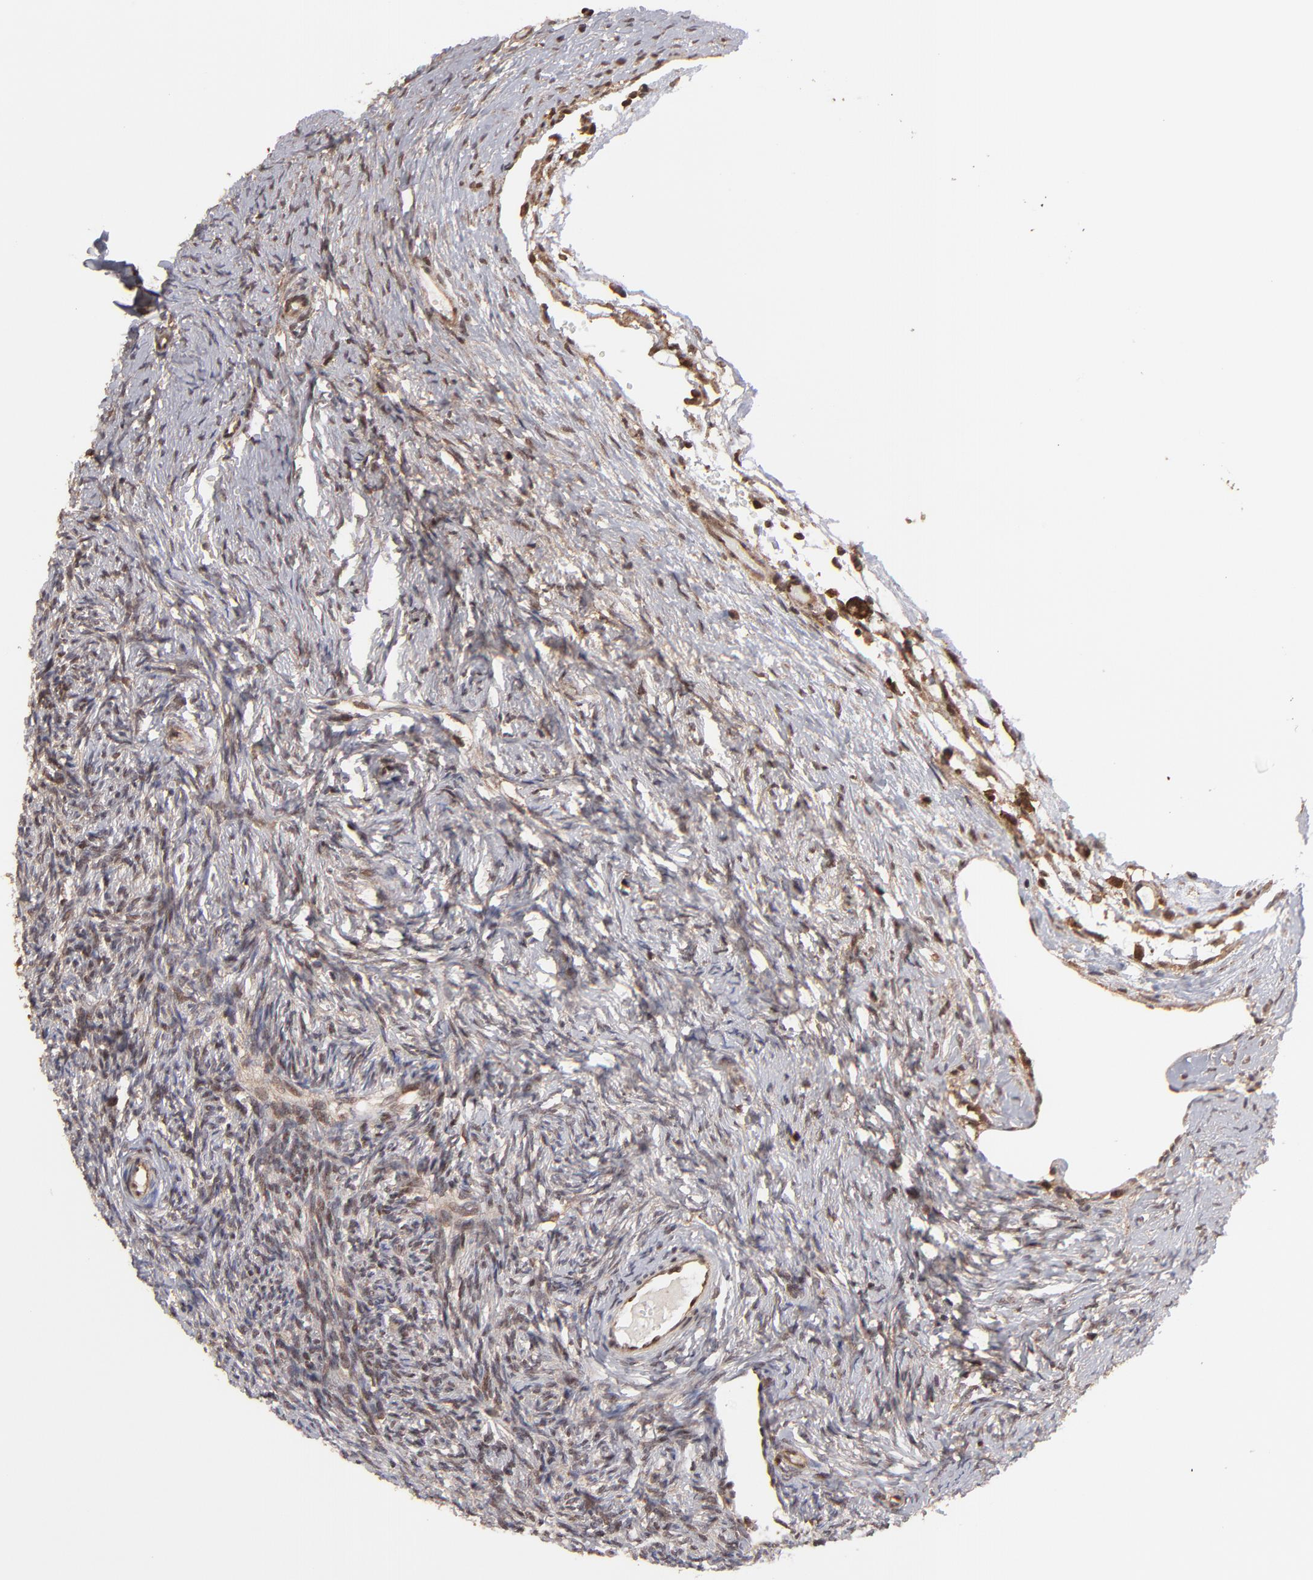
{"staining": {"intensity": "strong", "quantity": ">75%", "location": "cytoplasmic/membranous,nuclear"}, "tissue": "ovary", "cell_type": "Follicle cells", "image_type": "normal", "snomed": [{"axis": "morphology", "description": "Normal tissue, NOS"}, {"axis": "topography", "description": "Ovary"}], "caption": "Unremarkable ovary demonstrates strong cytoplasmic/membranous,nuclear expression in about >75% of follicle cells, visualized by immunohistochemistry. (DAB IHC, brown staining for protein, blue staining for nuclei).", "gene": "RGS6", "patient": {"sex": "female", "age": 32}}